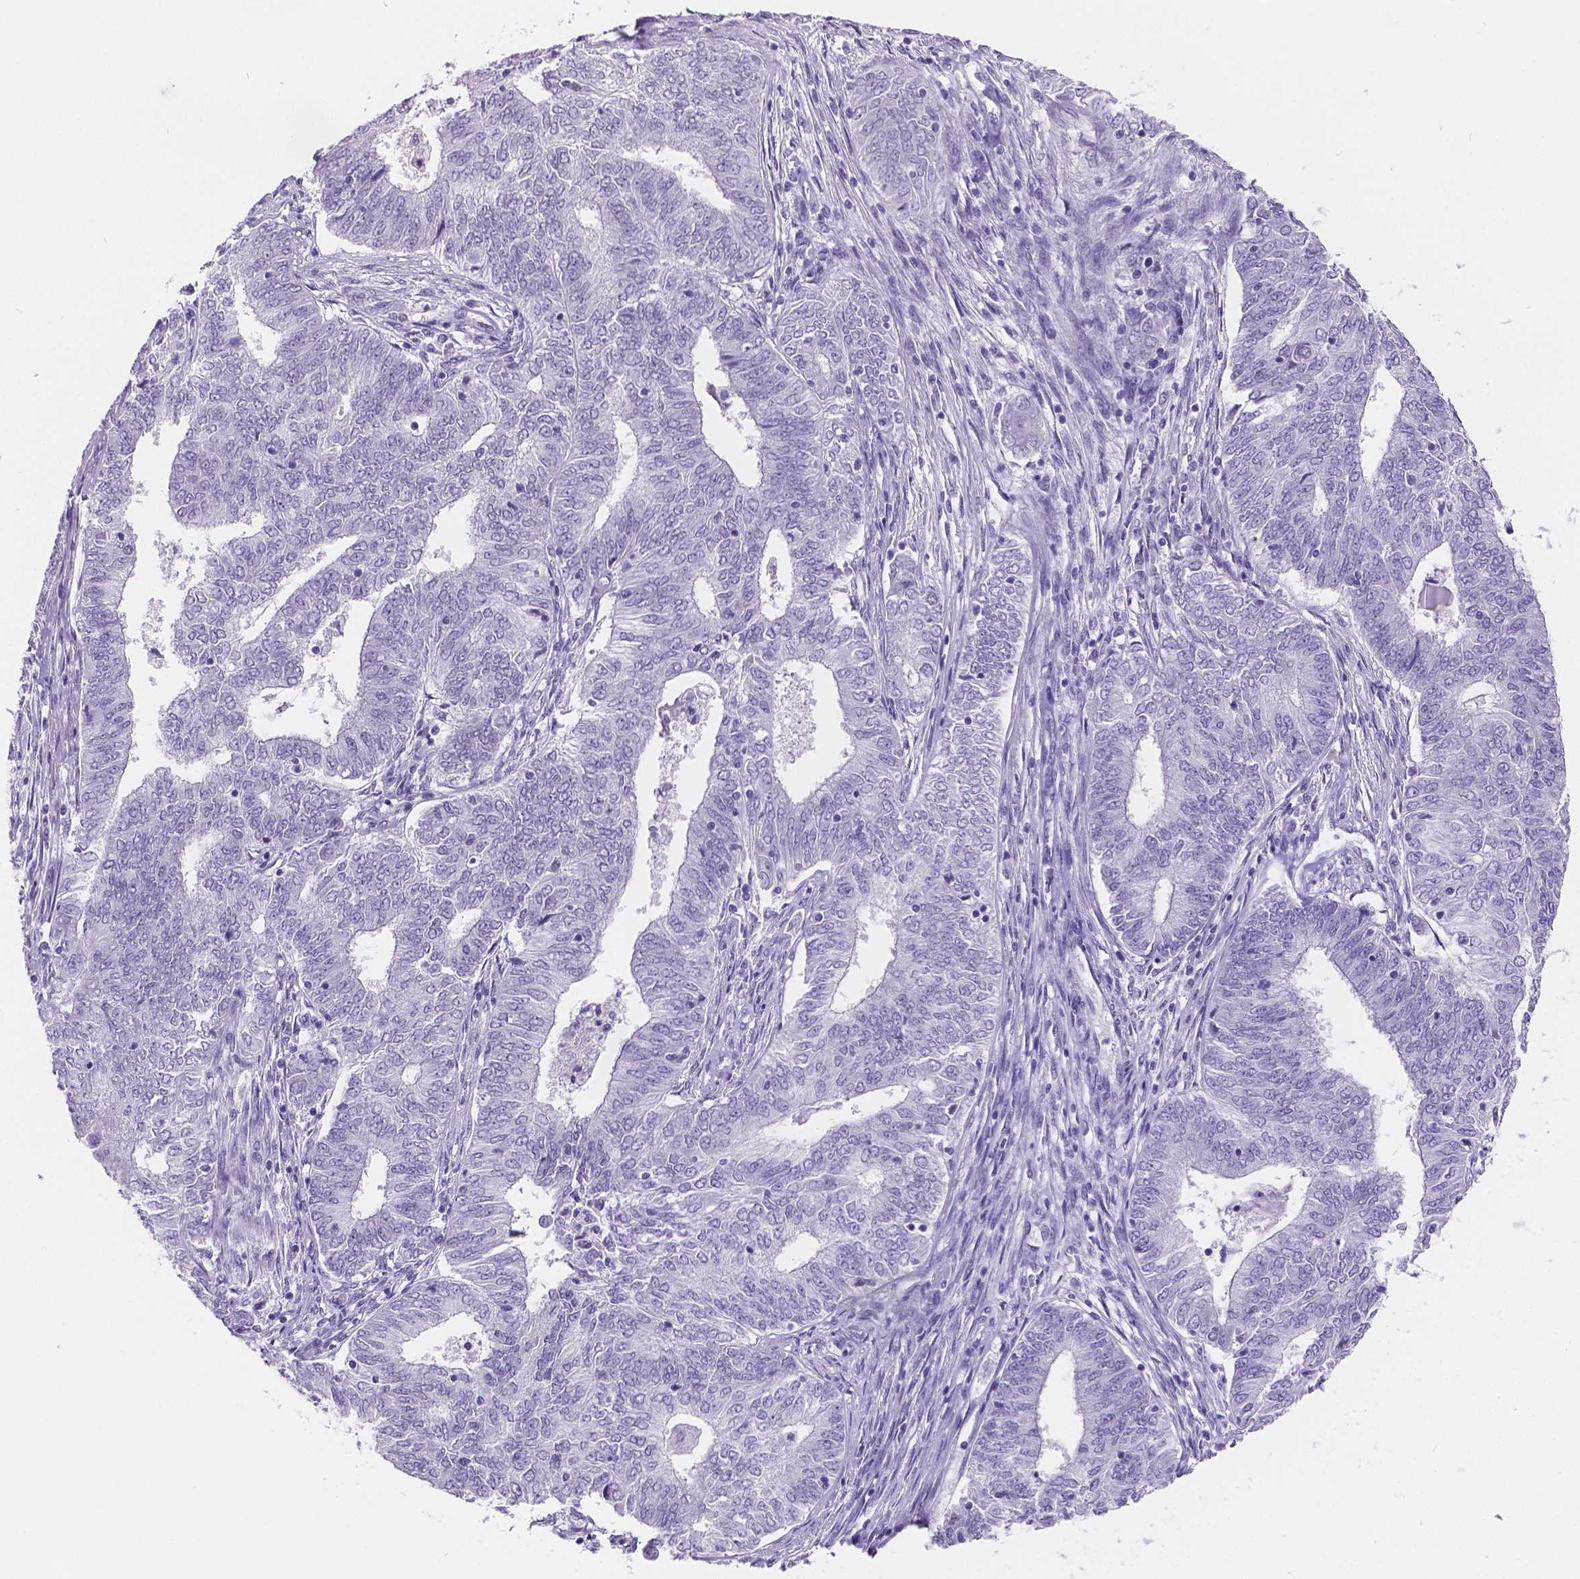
{"staining": {"intensity": "negative", "quantity": "none", "location": "none"}, "tissue": "endometrial cancer", "cell_type": "Tumor cells", "image_type": "cancer", "snomed": [{"axis": "morphology", "description": "Adenocarcinoma, NOS"}, {"axis": "topography", "description": "Endometrium"}], "caption": "There is no significant expression in tumor cells of adenocarcinoma (endometrial). (IHC, brightfield microscopy, high magnification).", "gene": "MEF2C", "patient": {"sex": "female", "age": 62}}